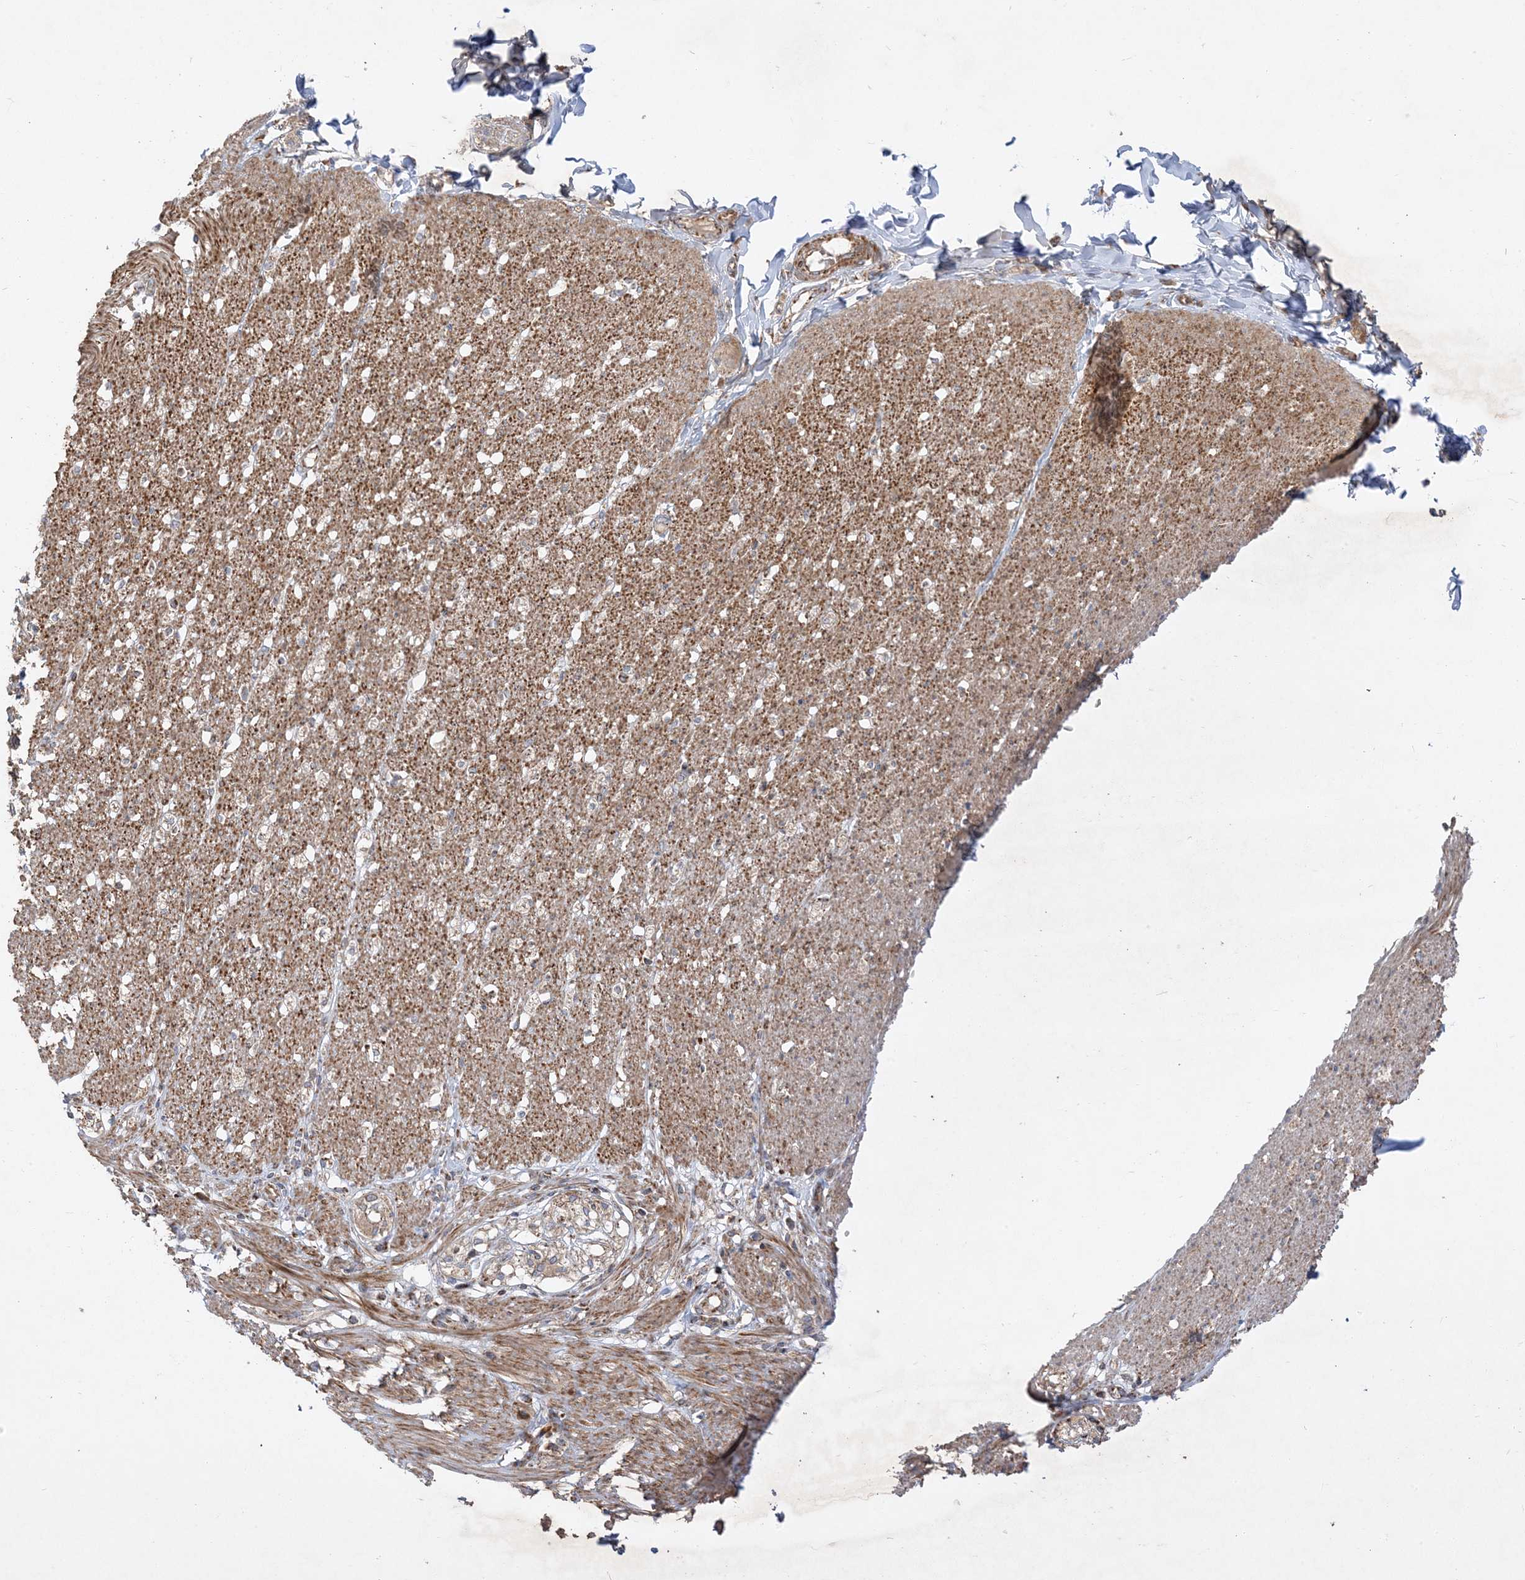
{"staining": {"intensity": "moderate", "quantity": ">75%", "location": "cytoplasmic/membranous"}, "tissue": "smooth muscle", "cell_type": "Smooth muscle cells", "image_type": "normal", "snomed": [{"axis": "morphology", "description": "Normal tissue, NOS"}, {"axis": "morphology", "description": "Adenocarcinoma, NOS"}, {"axis": "topography", "description": "Colon"}, {"axis": "topography", "description": "Peripheral nerve tissue"}], "caption": "A micrograph of human smooth muscle stained for a protein reveals moderate cytoplasmic/membranous brown staining in smooth muscle cells. The protein of interest is shown in brown color, while the nuclei are stained blue.", "gene": "AARS2", "patient": {"sex": "male", "age": 14}}